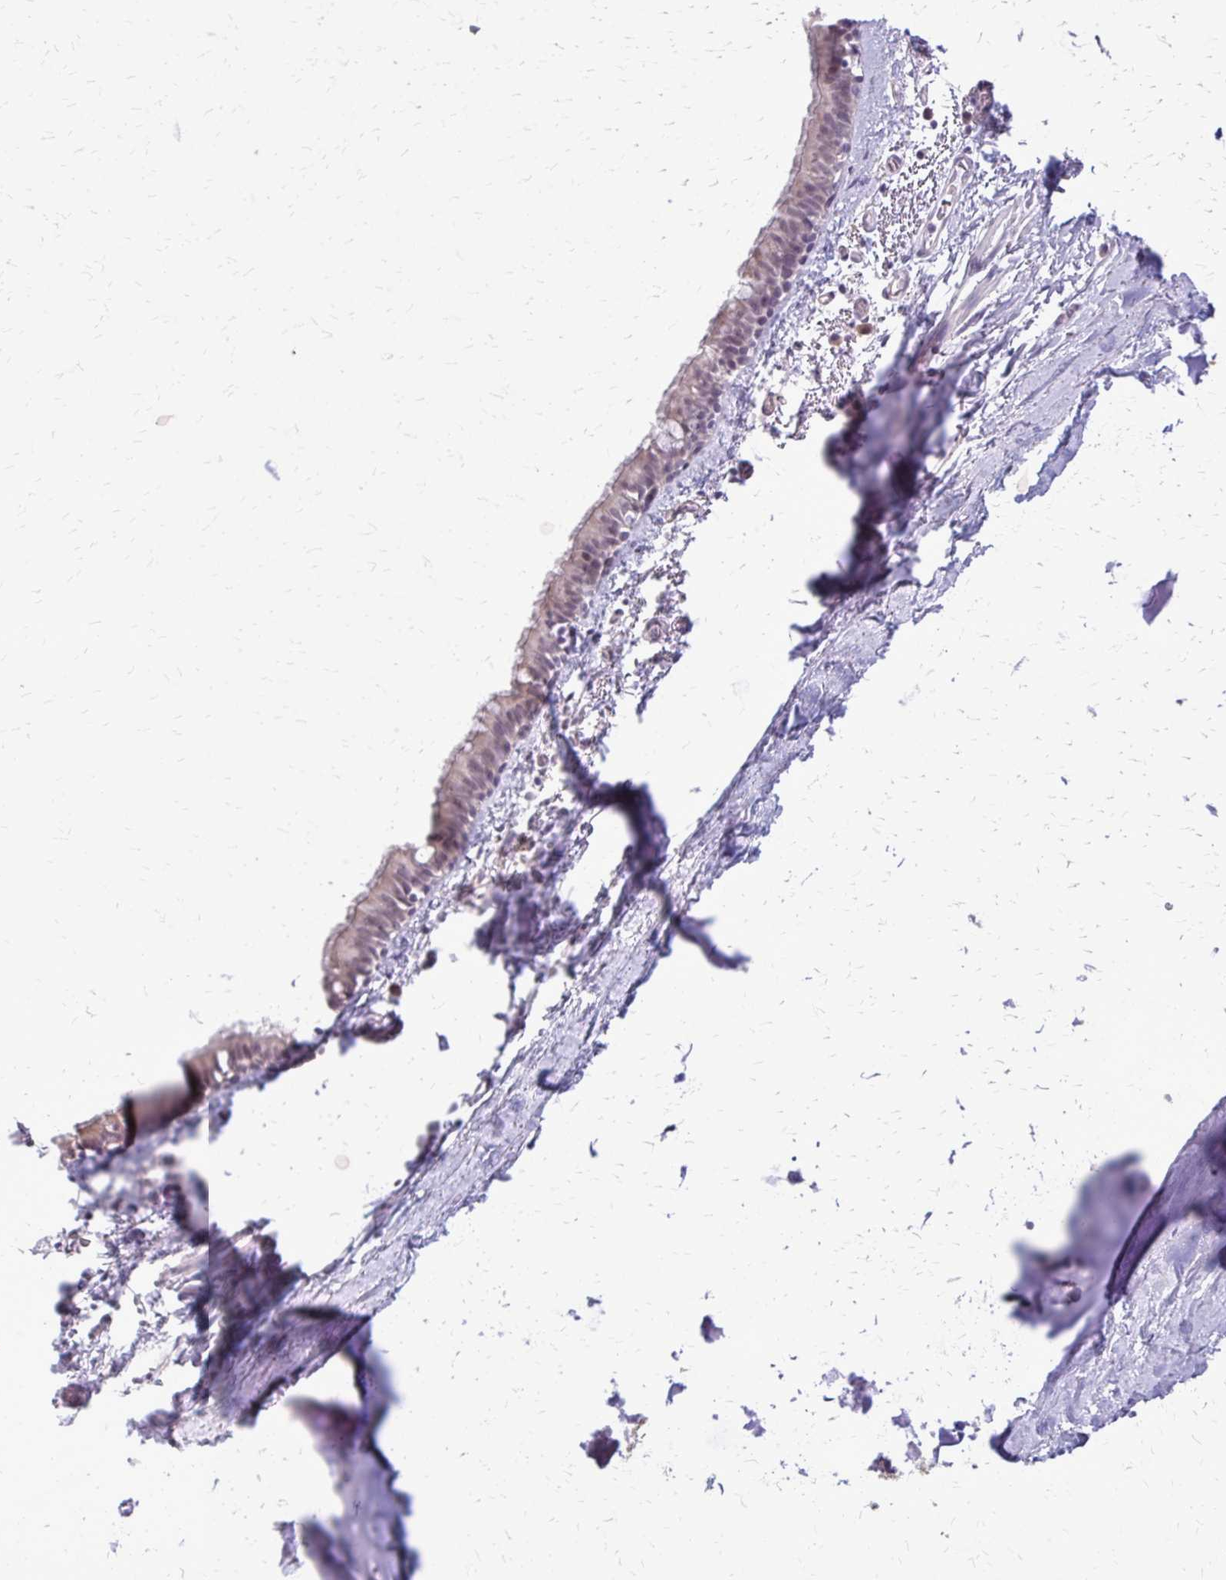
{"staining": {"intensity": "negative", "quantity": "none", "location": "none"}, "tissue": "soft tissue", "cell_type": "Chondrocytes", "image_type": "normal", "snomed": [{"axis": "morphology", "description": "Normal tissue, NOS"}, {"axis": "topography", "description": "Cartilage tissue"}, {"axis": "topography", "description": "Bronchus"}, {"axis": "topography", "description": "Peripheral nerve tissue"}], "caption": "Protein analysis of normal soft tissue exhibits no significant positivity in chondrocytes. (Stains: DAB (3,3'-diaminobenzidine) immunohistochemistry with hematoxylin counter stain, Microscopy: brightfield microscopy at high magnification).", "gene": "PLCB1", "patient": {"sex": "male", "age": 67}}